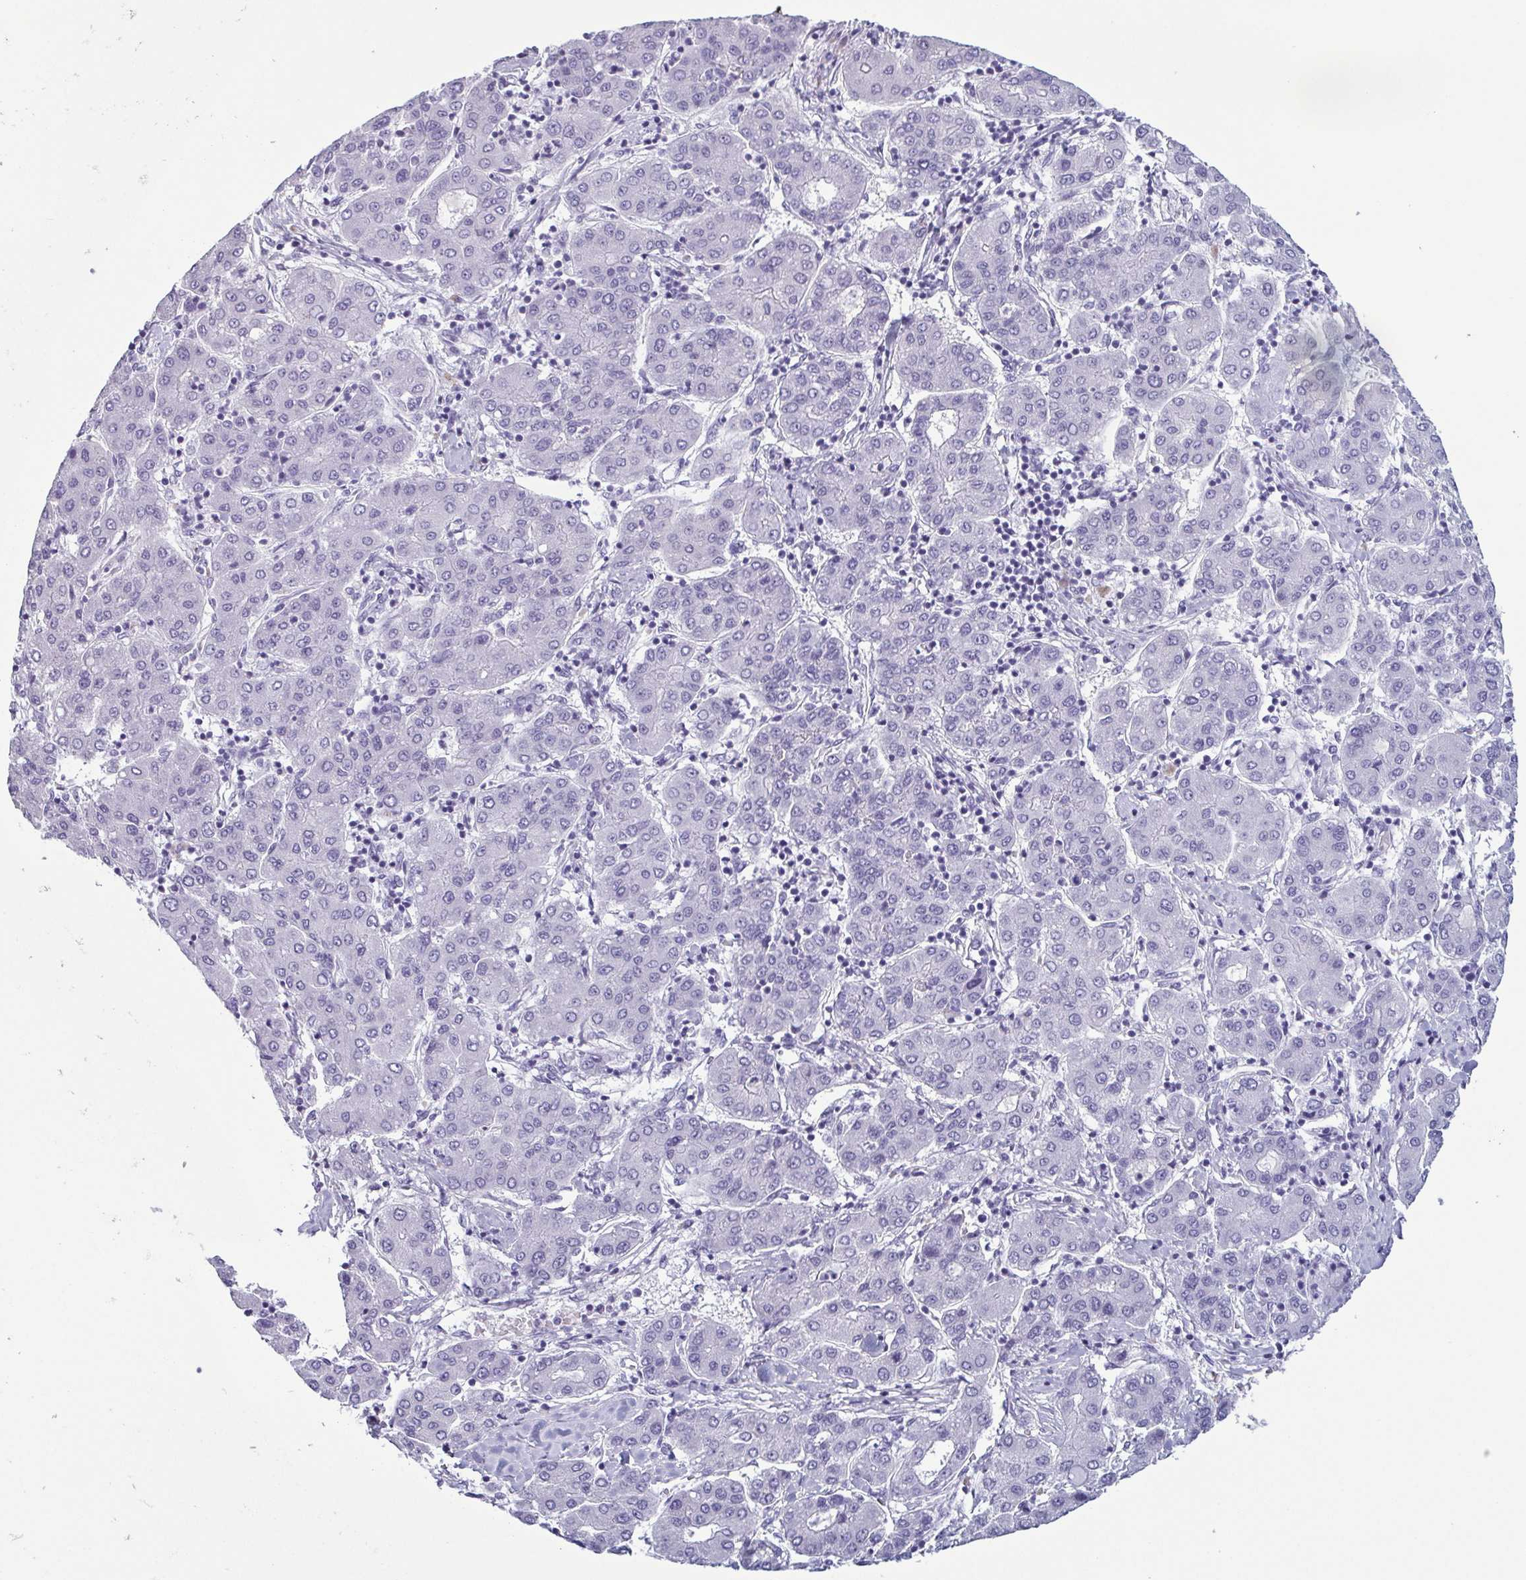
{"staining": {"intensity": "negative", "quantity": "none", "location": "none"}, "tissue": "liver cancer", "cell_type": "Tumor cells", "image_type": "cancer", "snomed": [{"axis": "morphology", "description": "Carcinoma, Hepatocellular, NOS"}, {"axis": "topography", "description": "Liver"}], "caption": "The photomicrograph demonstrates no staining of tumor cells in liver cancer (hepatocellular carcinoma).", "gene": "KRT10", "patient": {"sex": "male", "age": 65}}